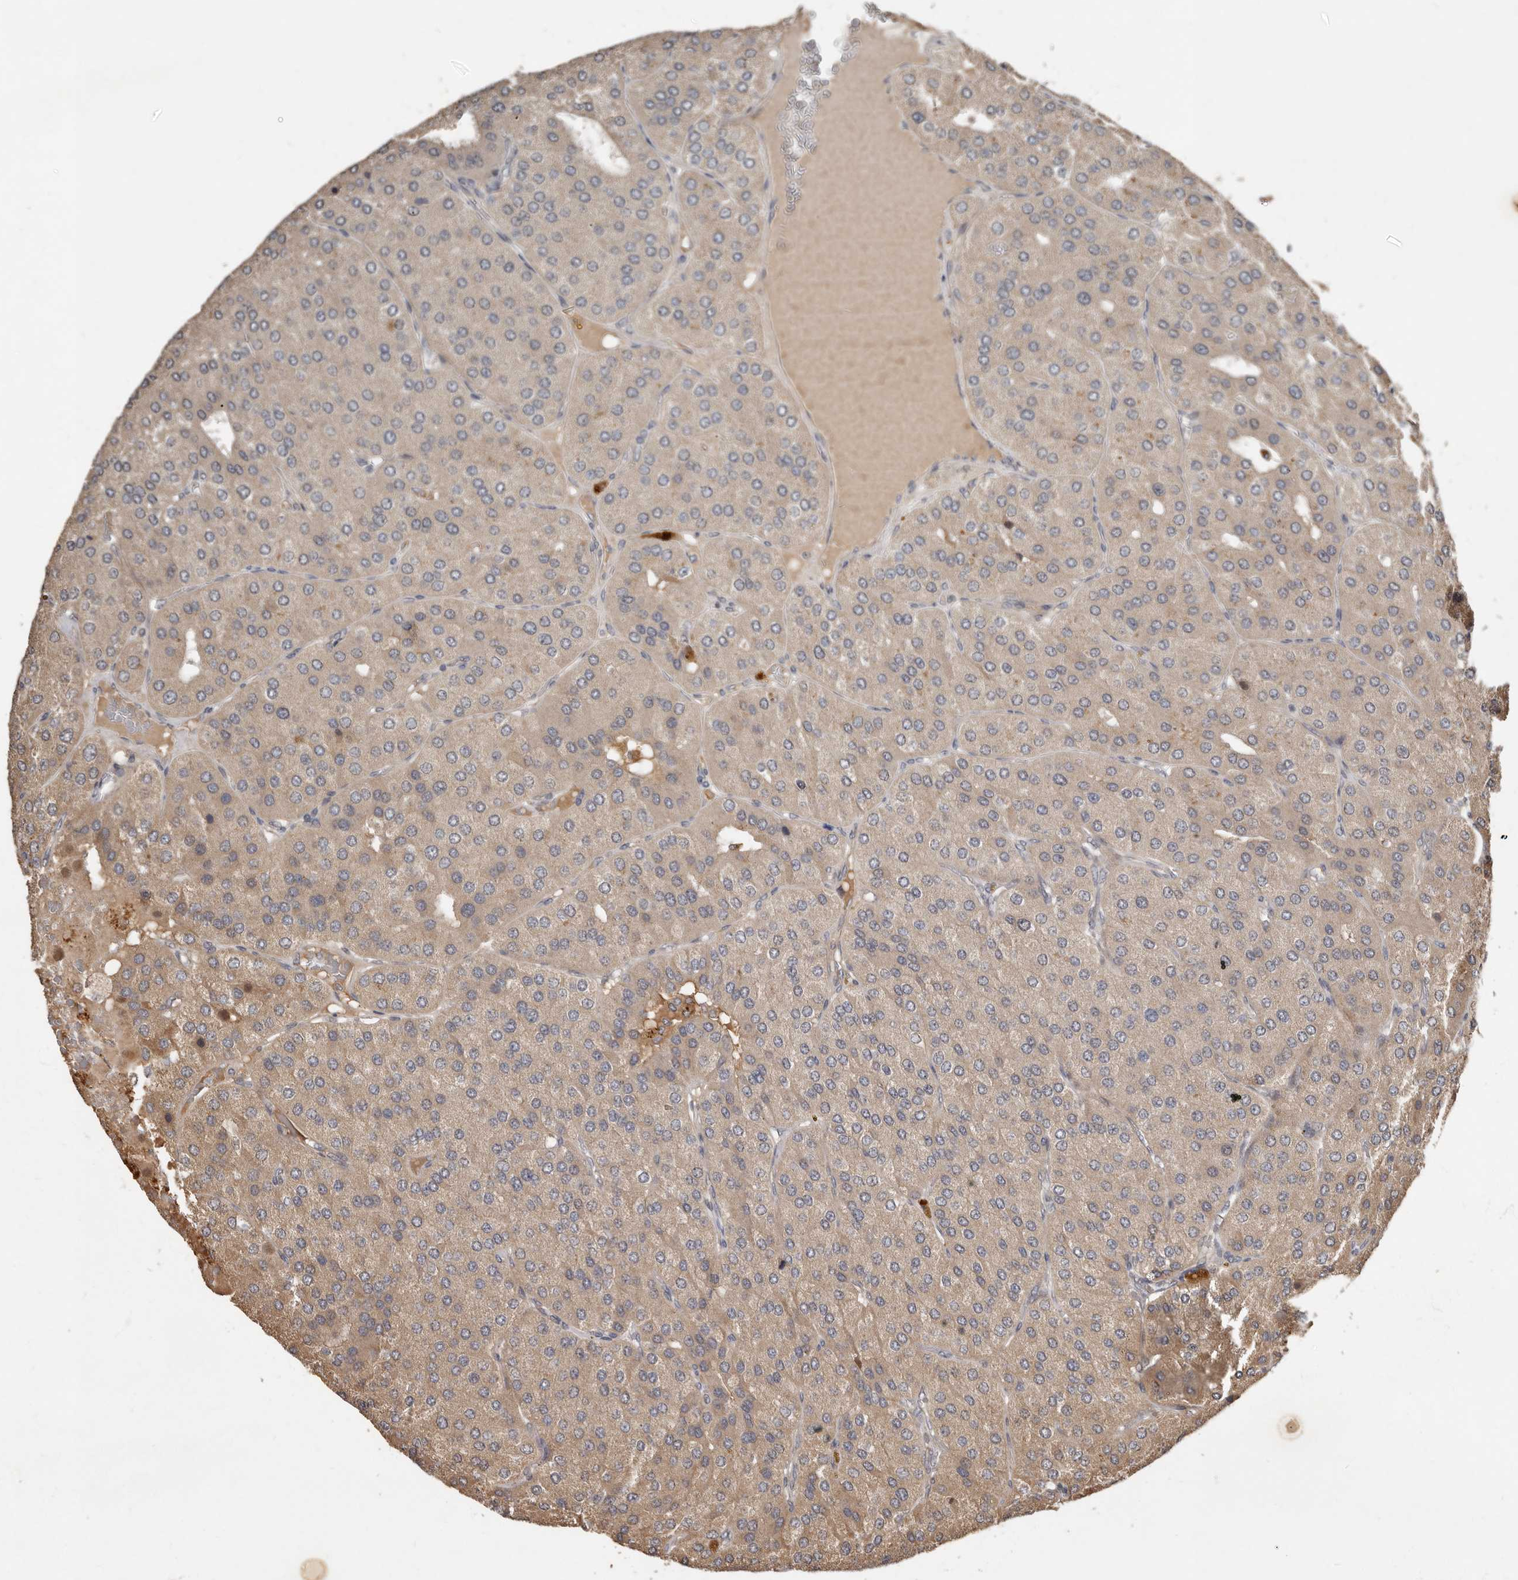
{"staining": {"intensity": "weak", "quantity": "25%-75%", "location": "cytoplasmic/membranous"}, "tissue": "parathyroid gland", "cell_type": "Glandular cells", "image_type": "normal", "snomed": [{"axis": "morphology", "description": "Normal tissue, NOS"}, {"axis": "morphology", "description": "Adenoma, NOS"}, {"axis": "topography", "description": "Parathyroid gland"}], "caption": "Immunohistochemistry (IHC) micrograph of benign parathyroid gland stained for a protein (brown), which exhibits low levels of weak cytoplasmic/membranous staining in approximately 25%-75% of glandular cells.", "gene": "KIF26B", "patient": {"sex": "female", "age": 86}}